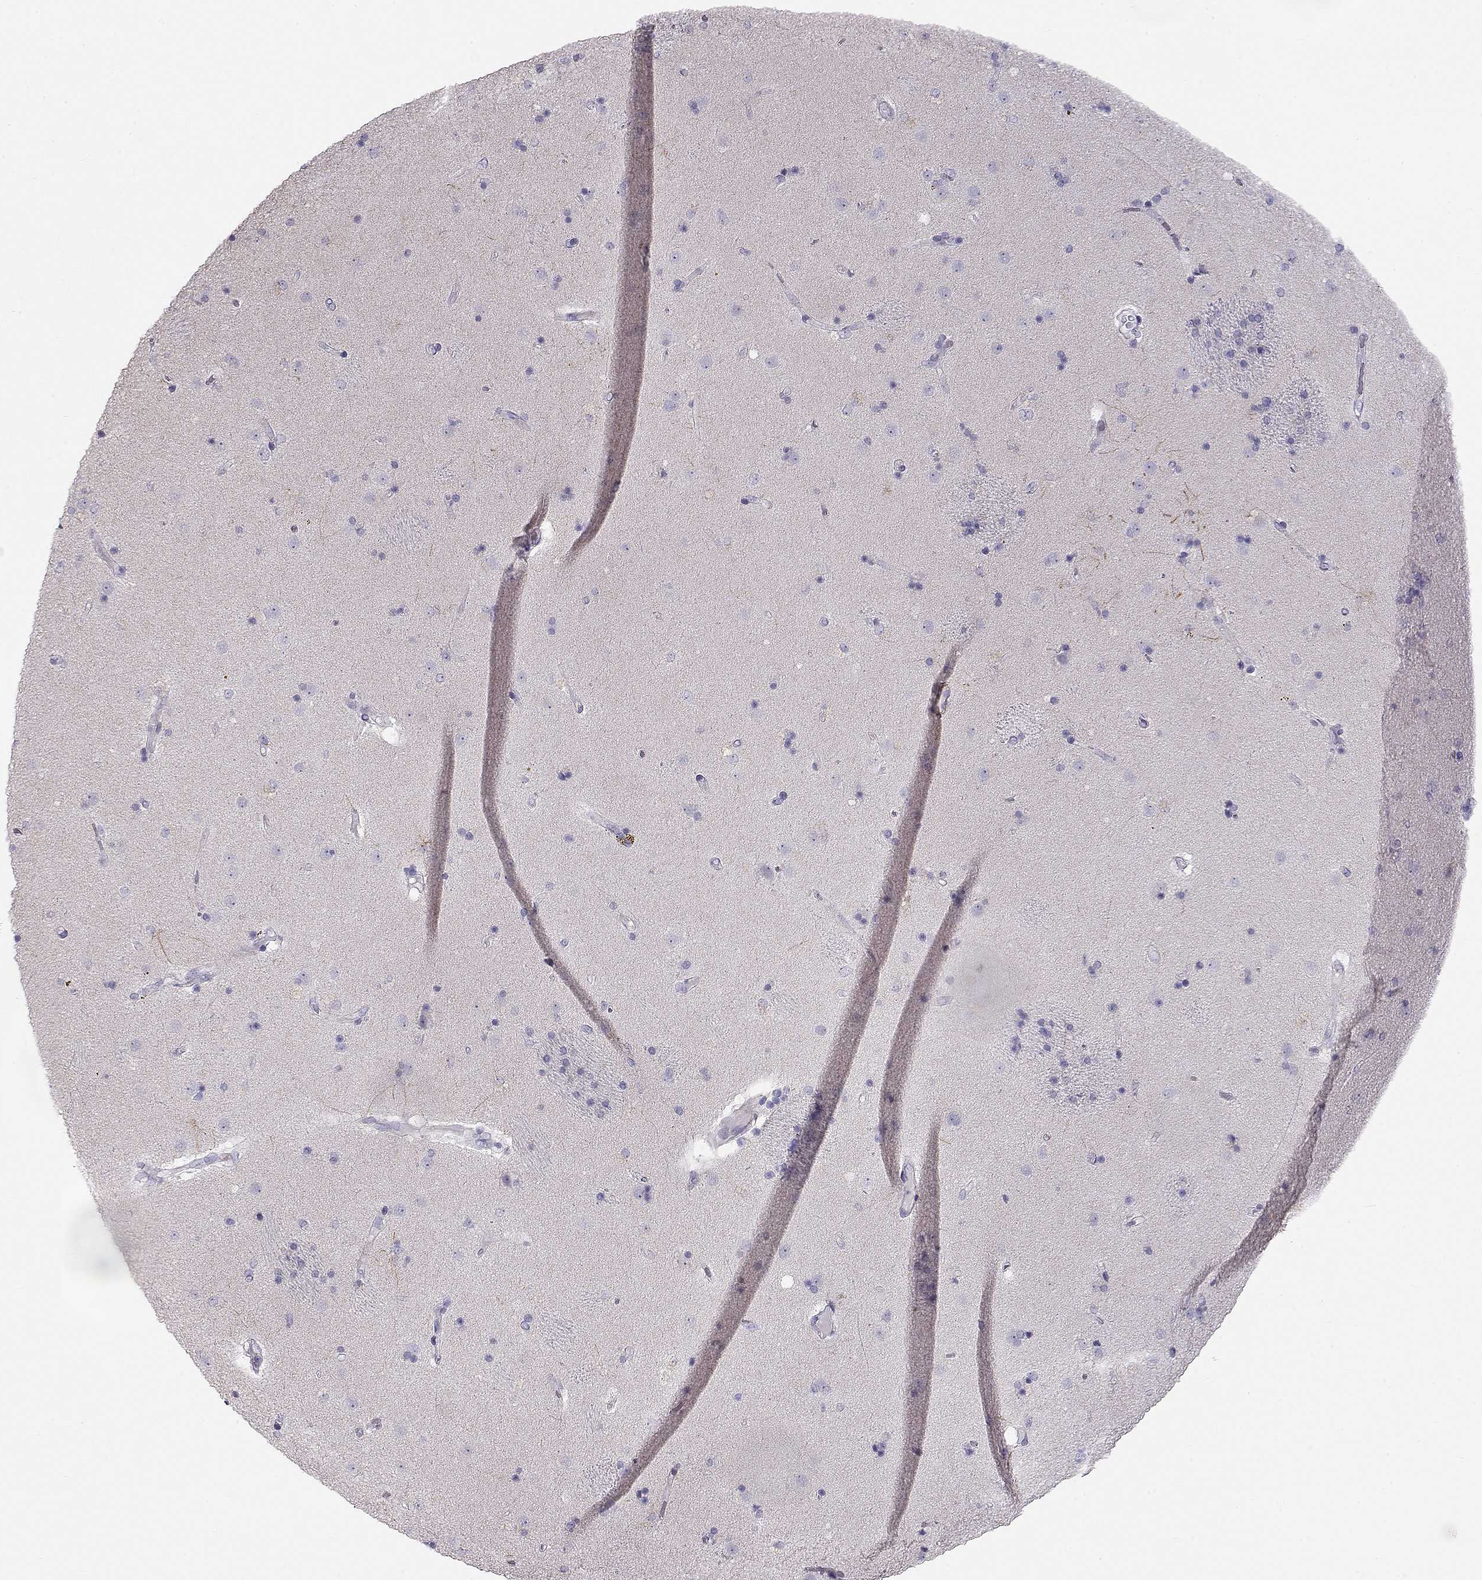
{"staining": {"intensity": "negative", "quantity": "none", "location": "none"}, "tissue": "caudate", "cell_type": "Glial cells", "image_type": "normal", "snomed": [{"axis": "morphology", "description": "Normal tissue, NOS"}, {"axis": "topography", "description": "Lateral ventricle wall"}], "caption": "Immunohistochemistry of unremarkable caudate displays no staining in glial cells. Brightfield microscopy of IHC stained with DAB (brown) and hematoxylin (blue), captured at high magnification.", "gene": "SLITRK3", "patient": {"sex": "male", "age": 54}}